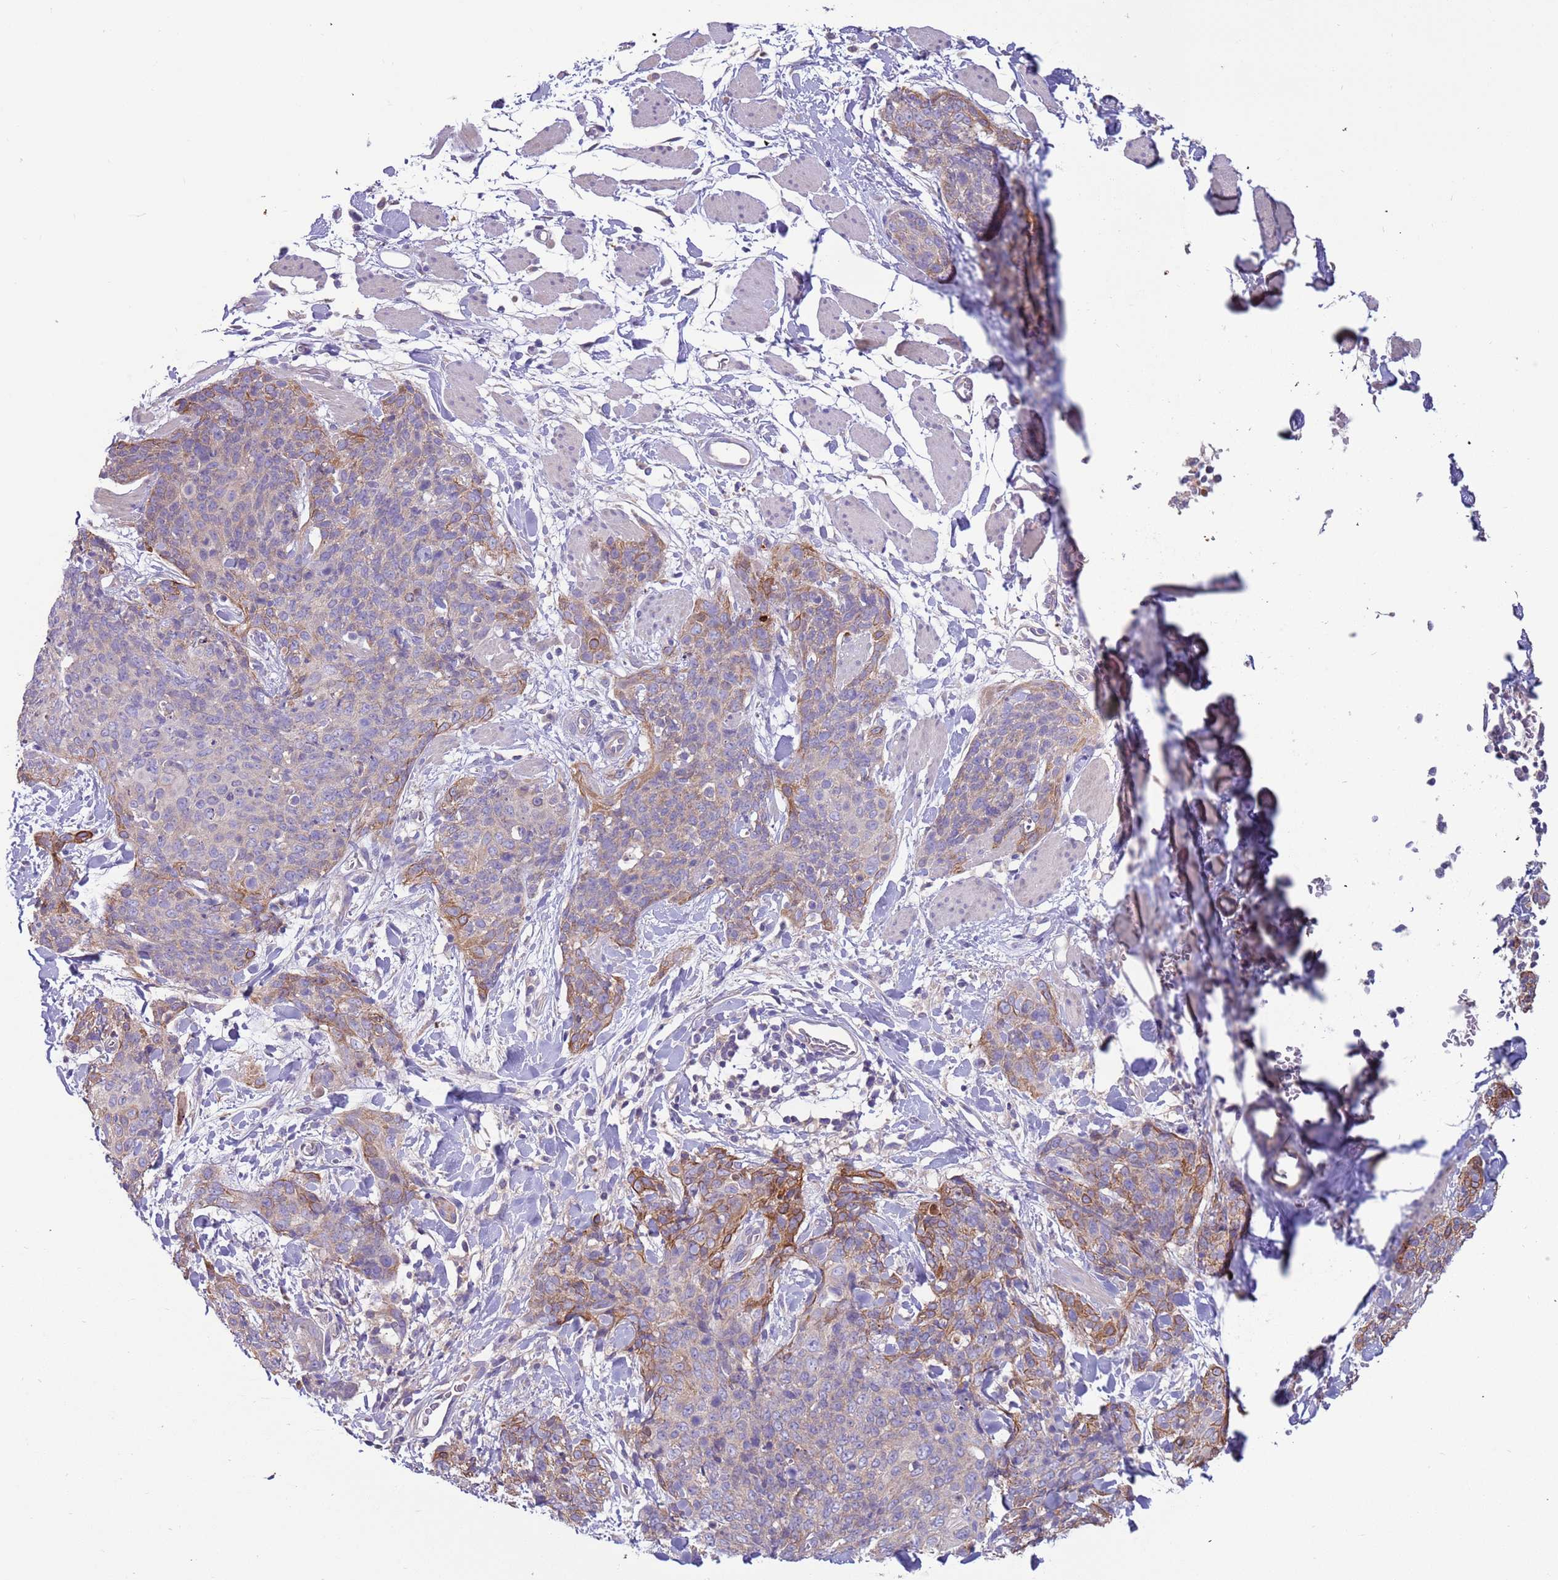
{"staining": {"intensity": "moderate", "quantity": "<25%", "location": "cytoplasmic/membranous"}, "tissue": "skin cancer", "cell_type": "Tumor cells", "image_type": "cancer", "snomed": [{"axis": "morphology", "description": "Squamous cell carcinoma, NOS"}, {"axis": "topography", "description": "Skin"}, {"axis": "topography", "description": "Vulva"}], "caption": "A histopathology image of human skin cancer (squamous cell carcinoma) stained for a protein displays moderate cytoplasmic/membranous brown staining in tumor cells. Ihc stains the protein in brown and the nuclei are stained blue.", "gene": "UQCRQ", "patient": {"sex": "female", "age": 85}}